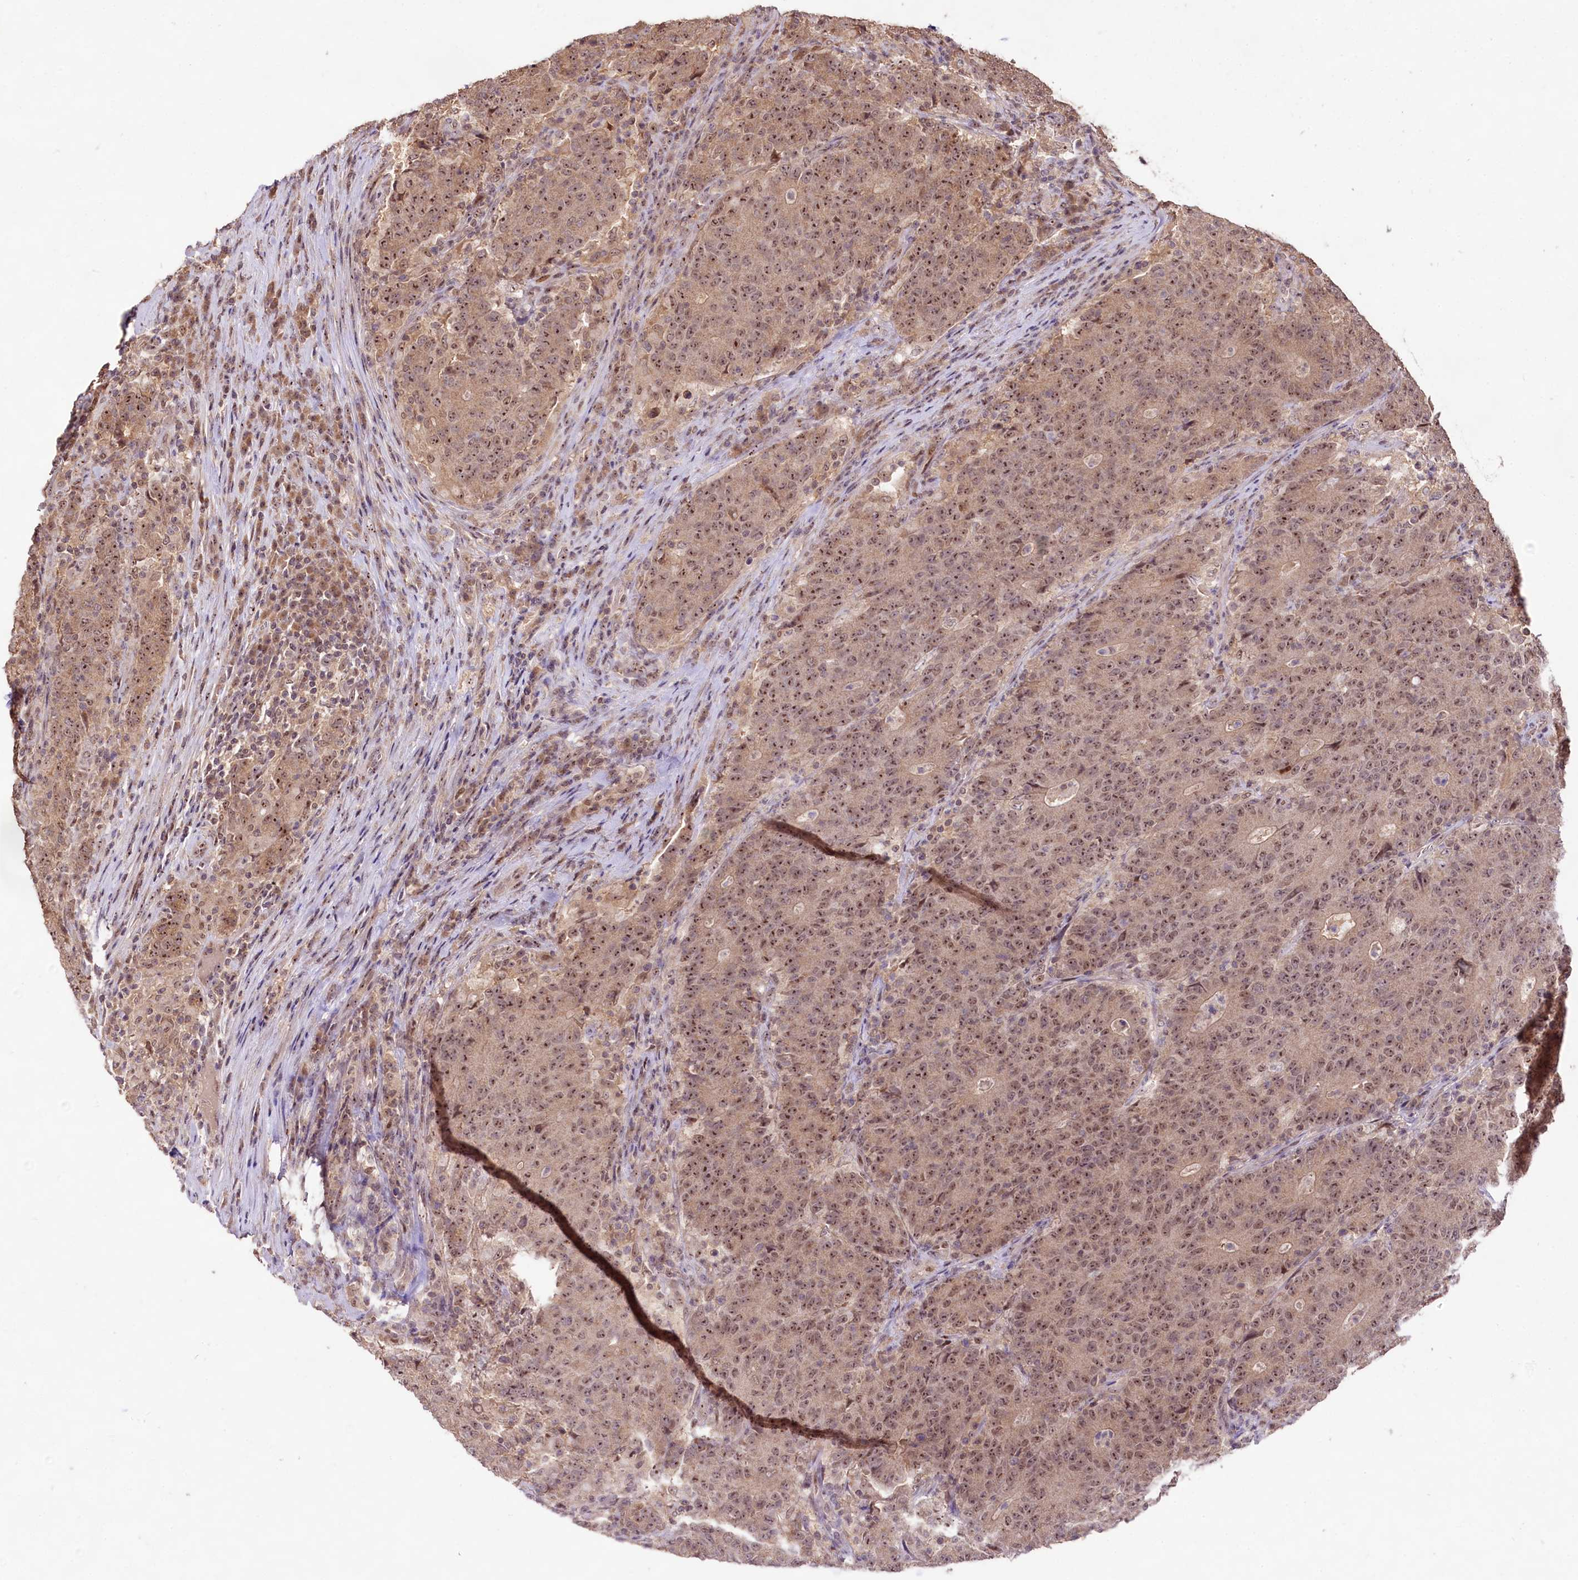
{"staining": {"intensity": "moderate", "quantity": ">75%", "location": "nuclear"}, "tissue": "colorectal cancer", "cell_type": "Tumor cells", "image_type": "cancer", "snomed": [{"axis": "morphology", "description": "Adenocarcinoma, NOS"}, {"axis": "topography", "description": "Colon"}], "caption": "Adenocarcinoma (colorectal) stained with immunohistochemistry (IHC) demonstrates moderate nuclear expression in about >75% of tumor cells.", "gene": "RRP8", "patient": {"sex": "female", "age": 75}}